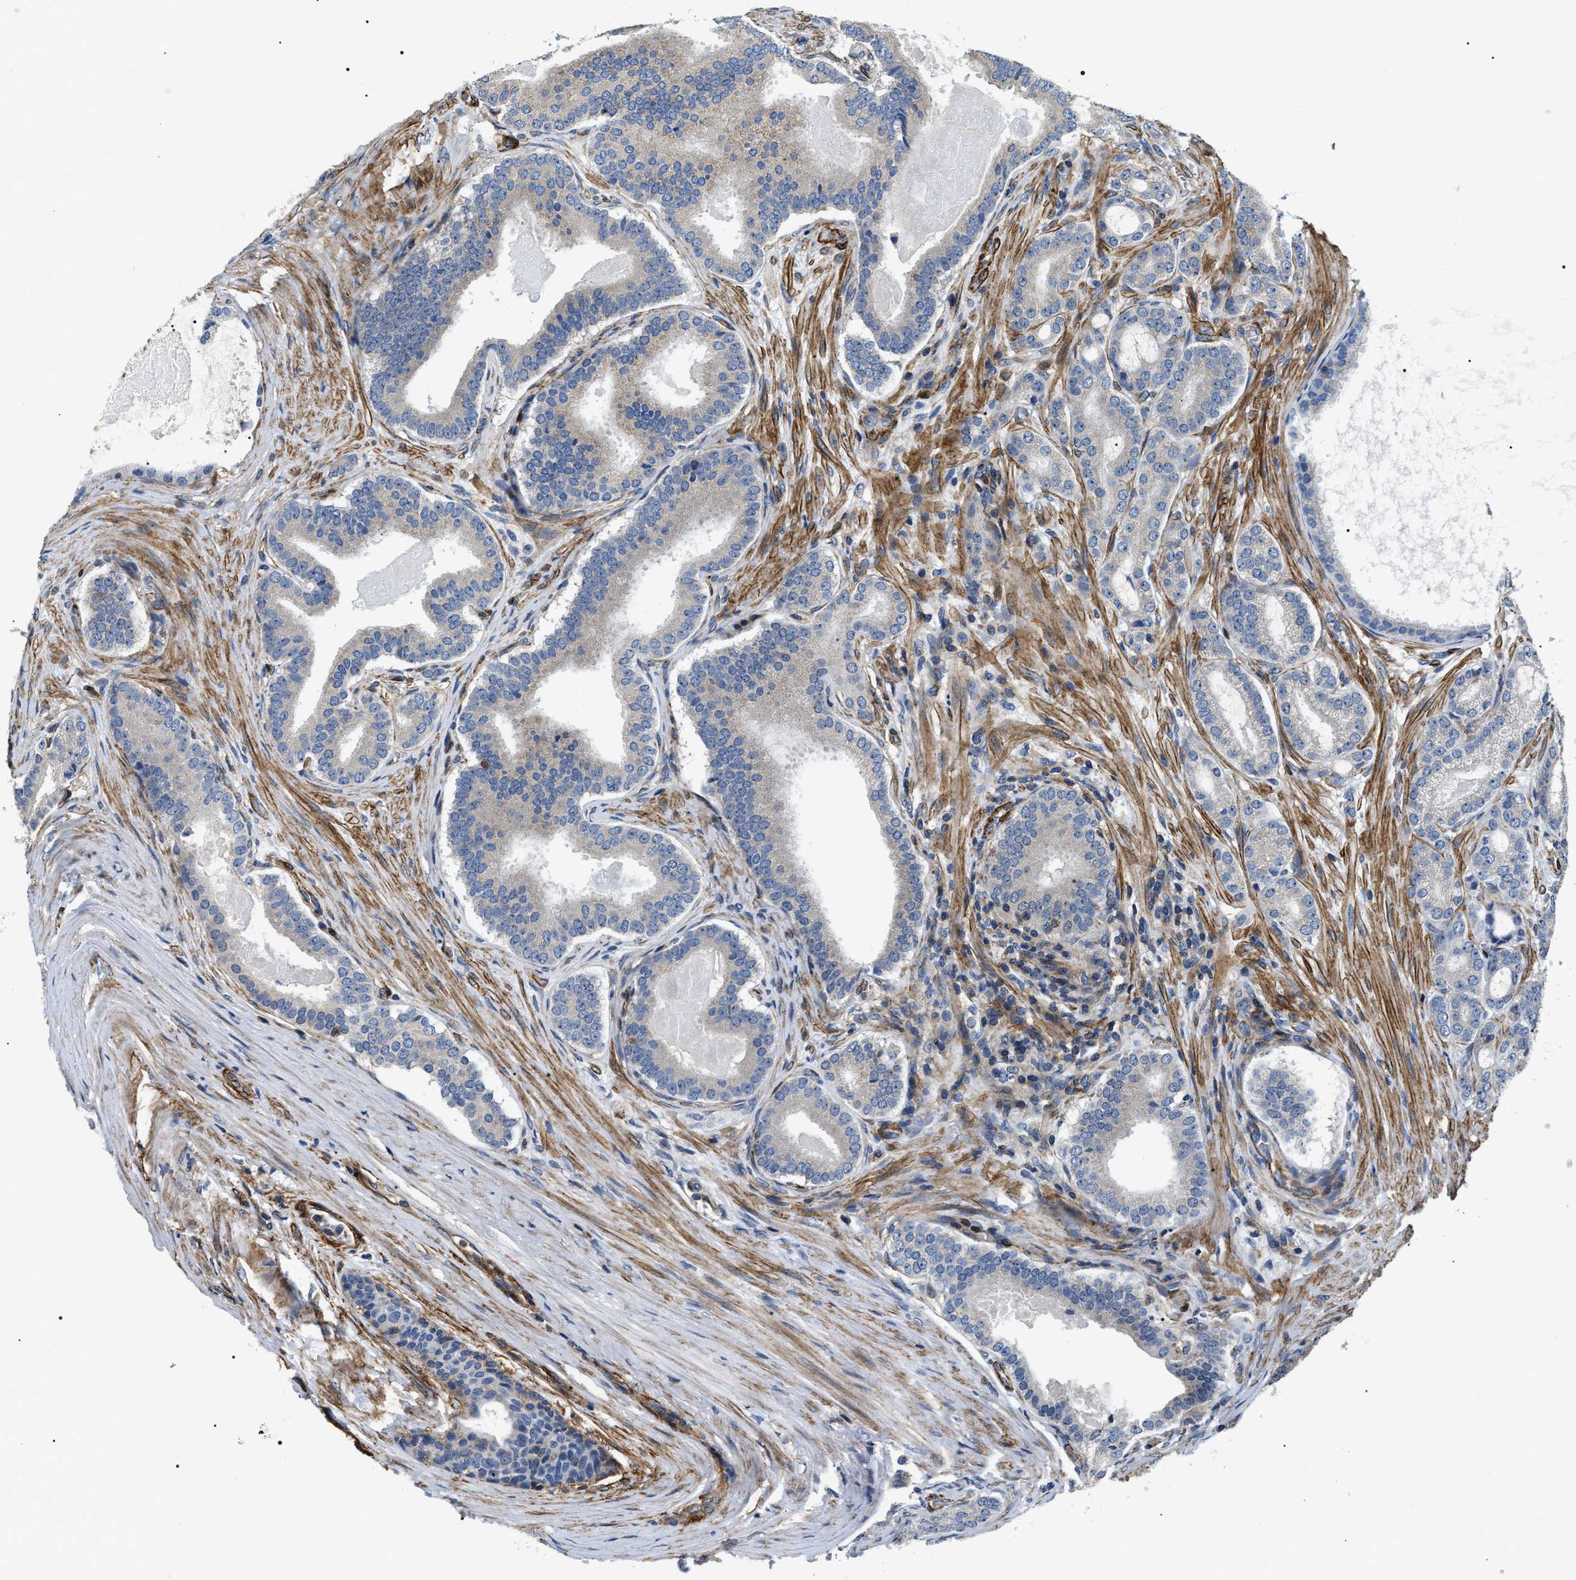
{"staining": {"intensity": "negative", "quantity": "none", "location": "none"}, "tissue": "prostate cancer", "cell_type": "Tumor cells", "image_type": "cancer", "snomed": [{"axis": "morphology", "description": "Adenocarcinoma, High grade"}, {"axis": "topography", "description": "Prostate"}], "caption": "Immunohistochemistry micrograph of prostate cancer (adenocarcinoma (high-grade)) stained for a protein (brown), which demonstrates no staining in tumor cells.", "gene": "ZC3HAV1L", "patient": {"sex": "male", "age": 60}}